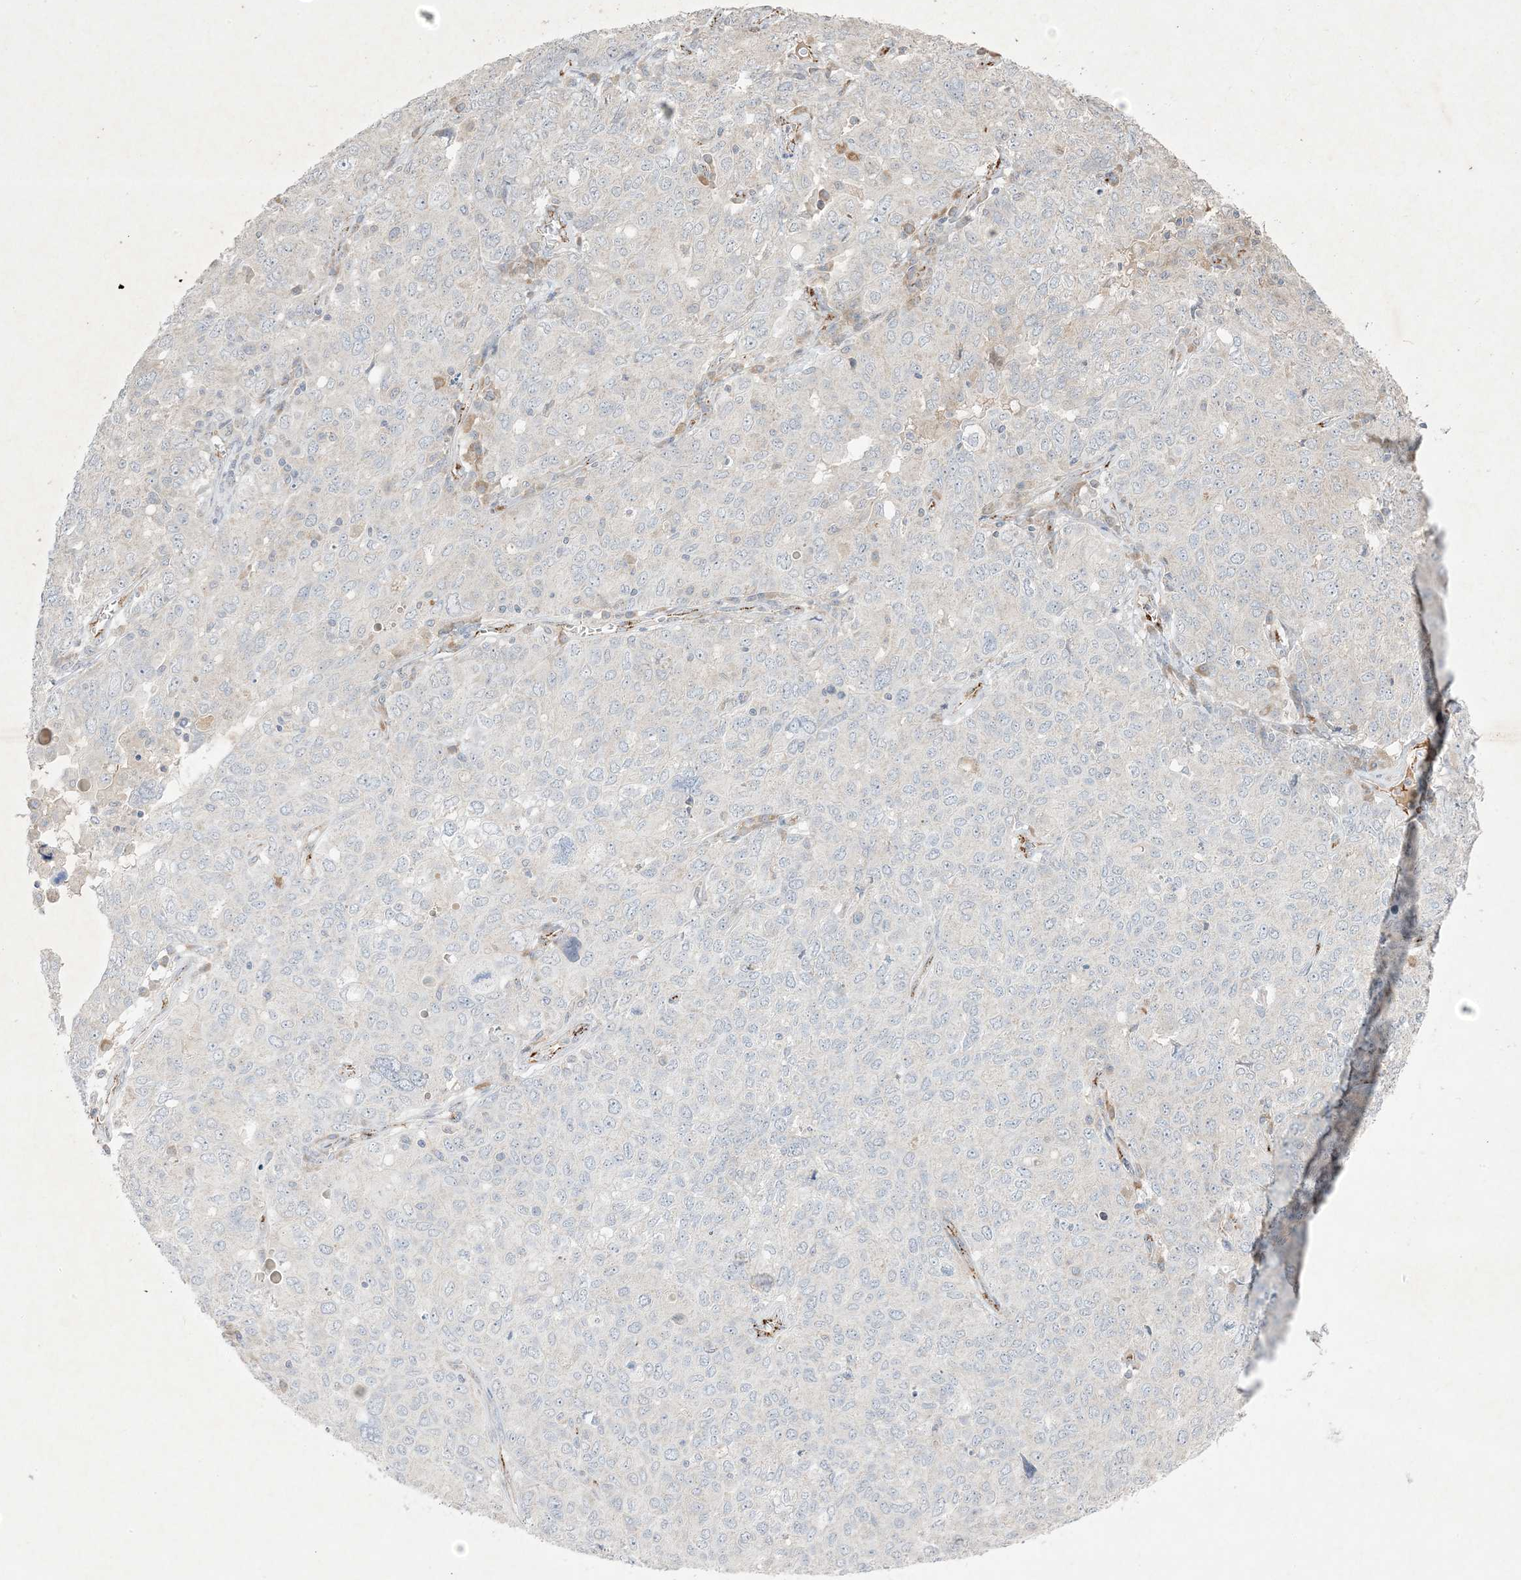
{"staining": {"intensity": "negative", "quantity": "none", "location": "none"}, "tissue": "ovarian cancer", "cell_type": "Tumor cells", "image_type": "cancer", "snomed": [{"axis": "morphology", "description": "Carcinoma, endometroid"}, {"axis": "topography", "description": "Ovary"}], "caption": "Human endometroid carcinoma (ovarian) stained for a protein using immunohistochemistry (IHC) exhibits no expression in tumor cells.", "gene": "PRSS36", "patient": {"sex": "female", "age": 62}}